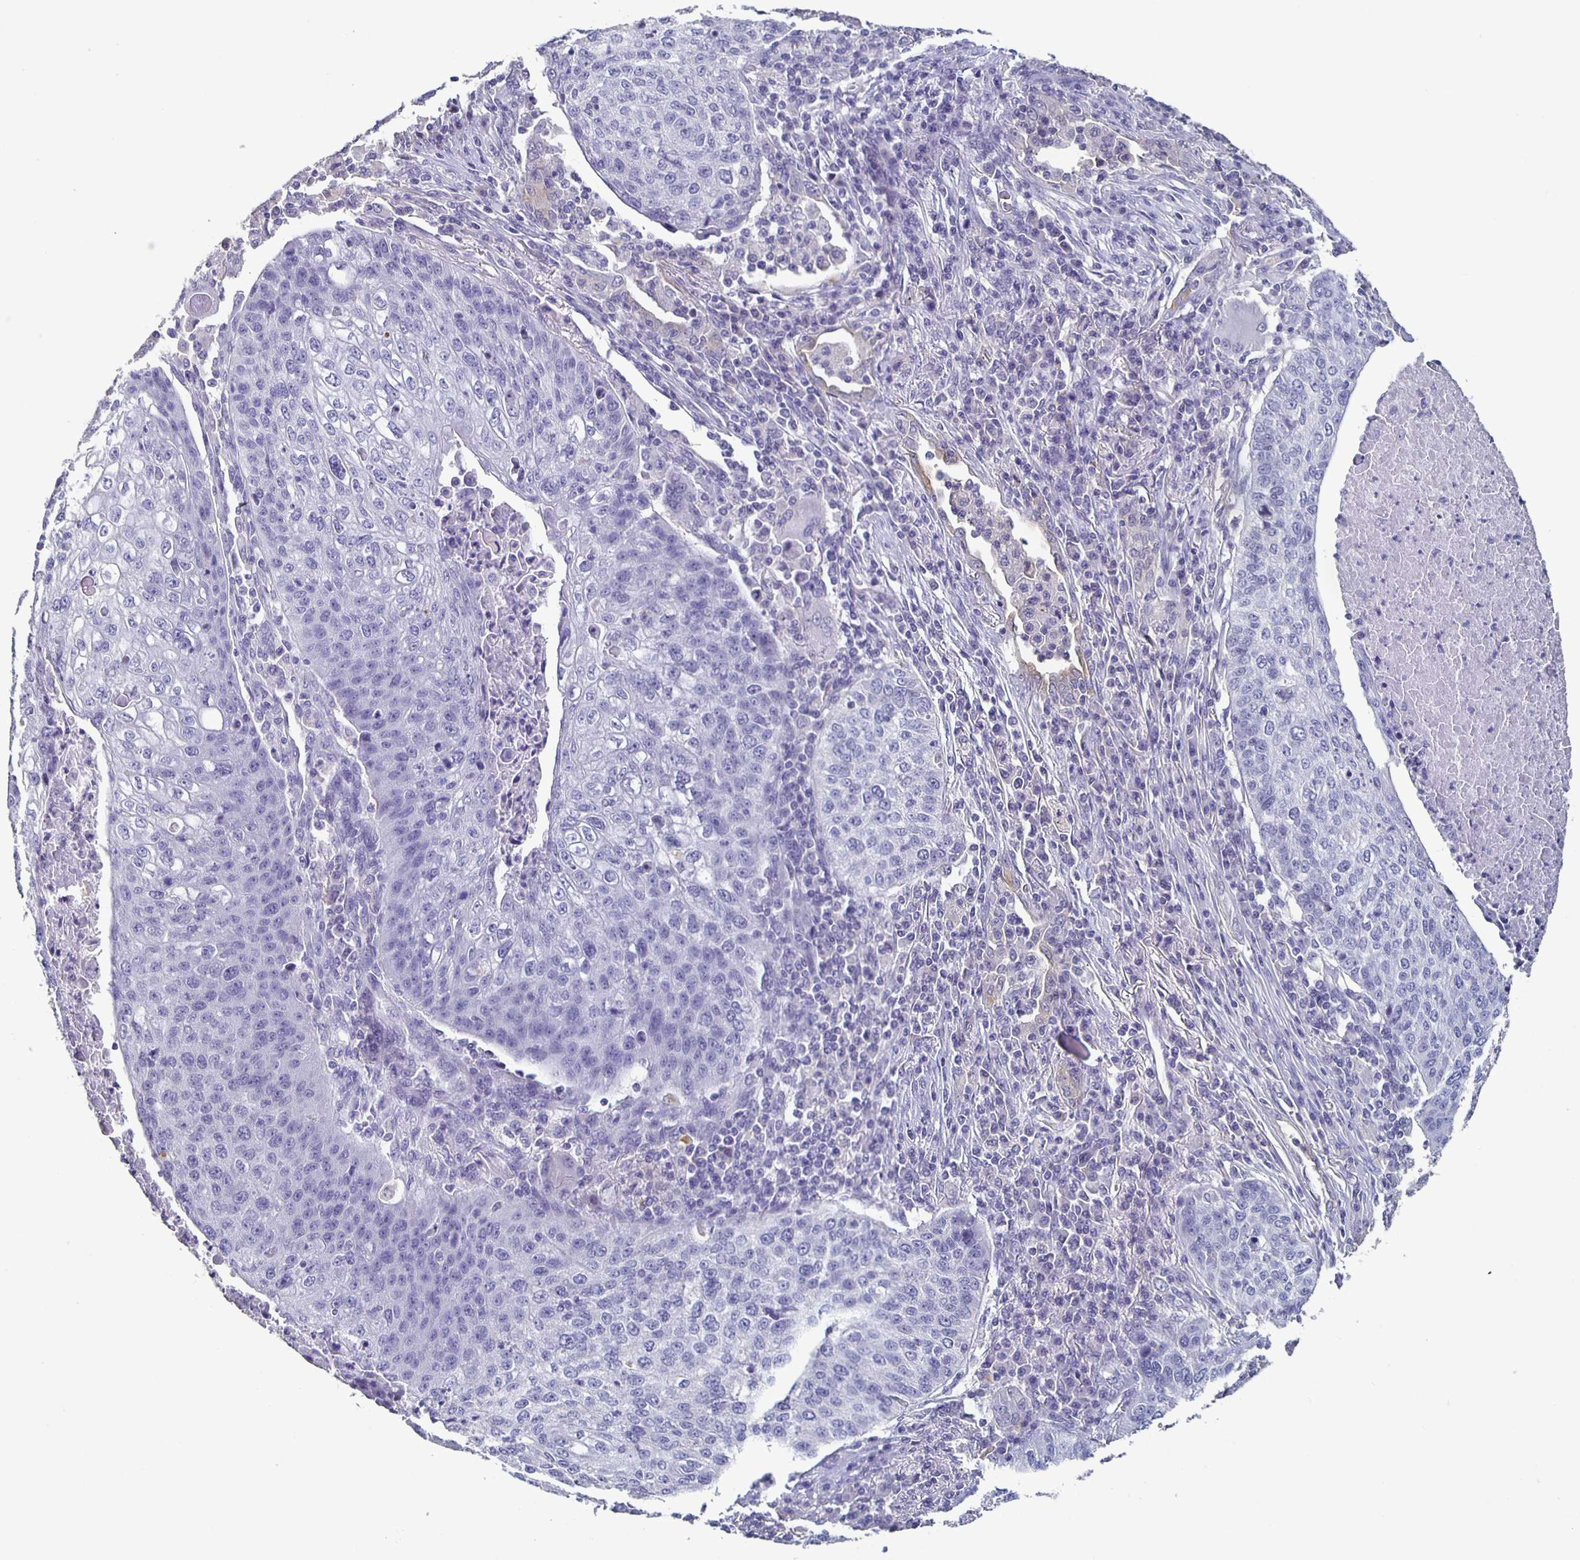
{"staining": {"intensity": "negative", "quantity": "none", "location": "none"}, "tissue": "lung cancer", "cell_type": "Tumor cells", "image_type": "cancer", "snomed": [{"axis": "morphology", "description": "Squamous cell carcinoma, NOS"}, {"axis": "topography", "description": "Lung"}], "caption": "The IHC photomicrograph has no significant positivity in tumor cells of squamous cell carcinoma (lung) tissue.", "gene": "CACNA2D2", "patient": {"sex": "male", "age": 63}}